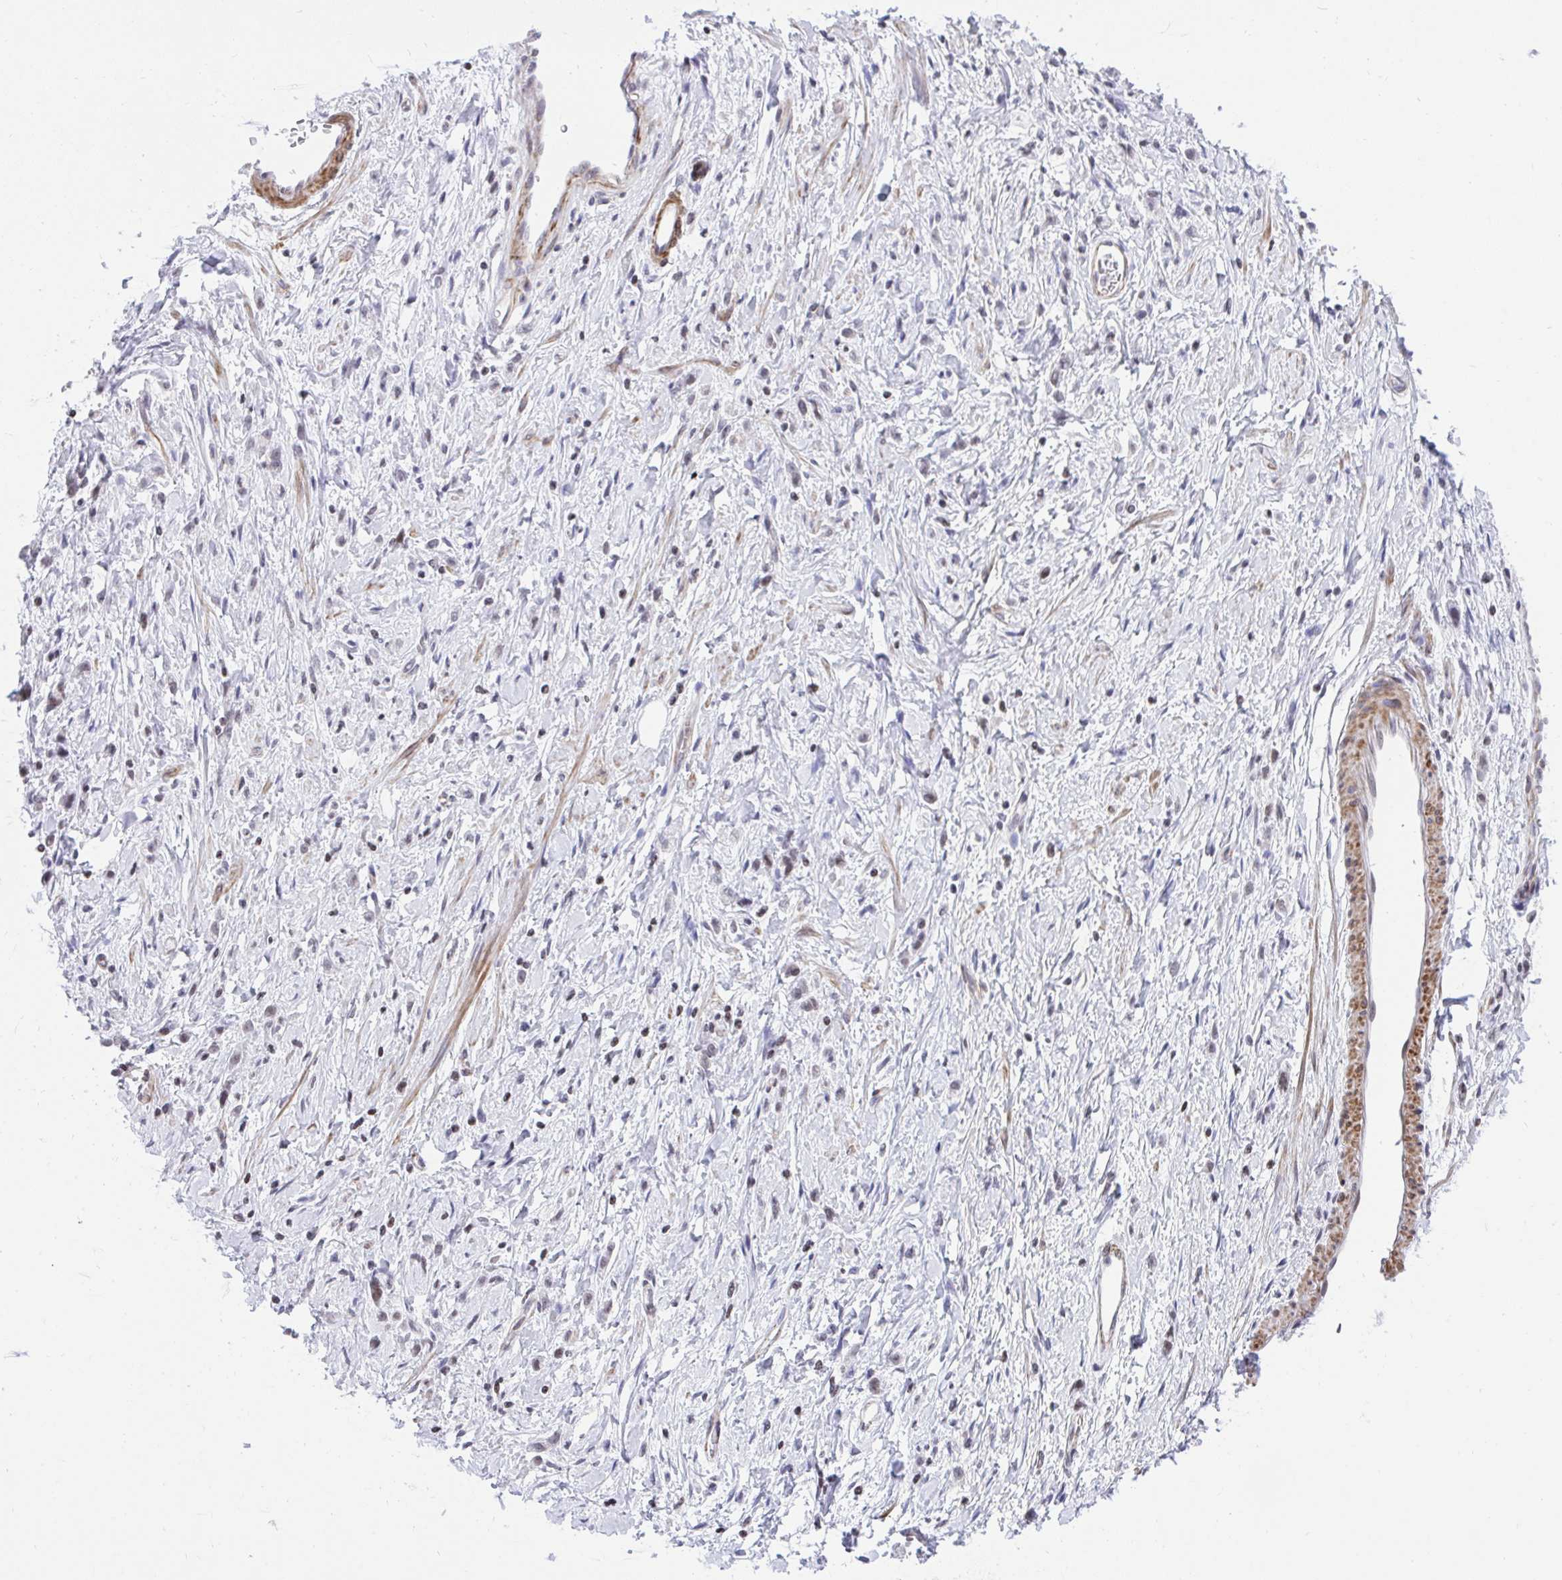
{"staining": {"intensity": "negative", "quantity": "none", "location": "none"}, "tissue": "stomach cancer", "cell_type": "Tumor cells", "image_type": "cancer", "snomed": [{"axis": "morphology", "description": "Adenocarcinoma, NOS"}, {"axis": "topography", "description": "Stomach"}], "caption": "Stomach adenocarcinoma was stained to show a protein in brown. There is no significant expression in tumor cells.", "gene": "KCNN4", "patient": {"sex": "female", "age": 60}}